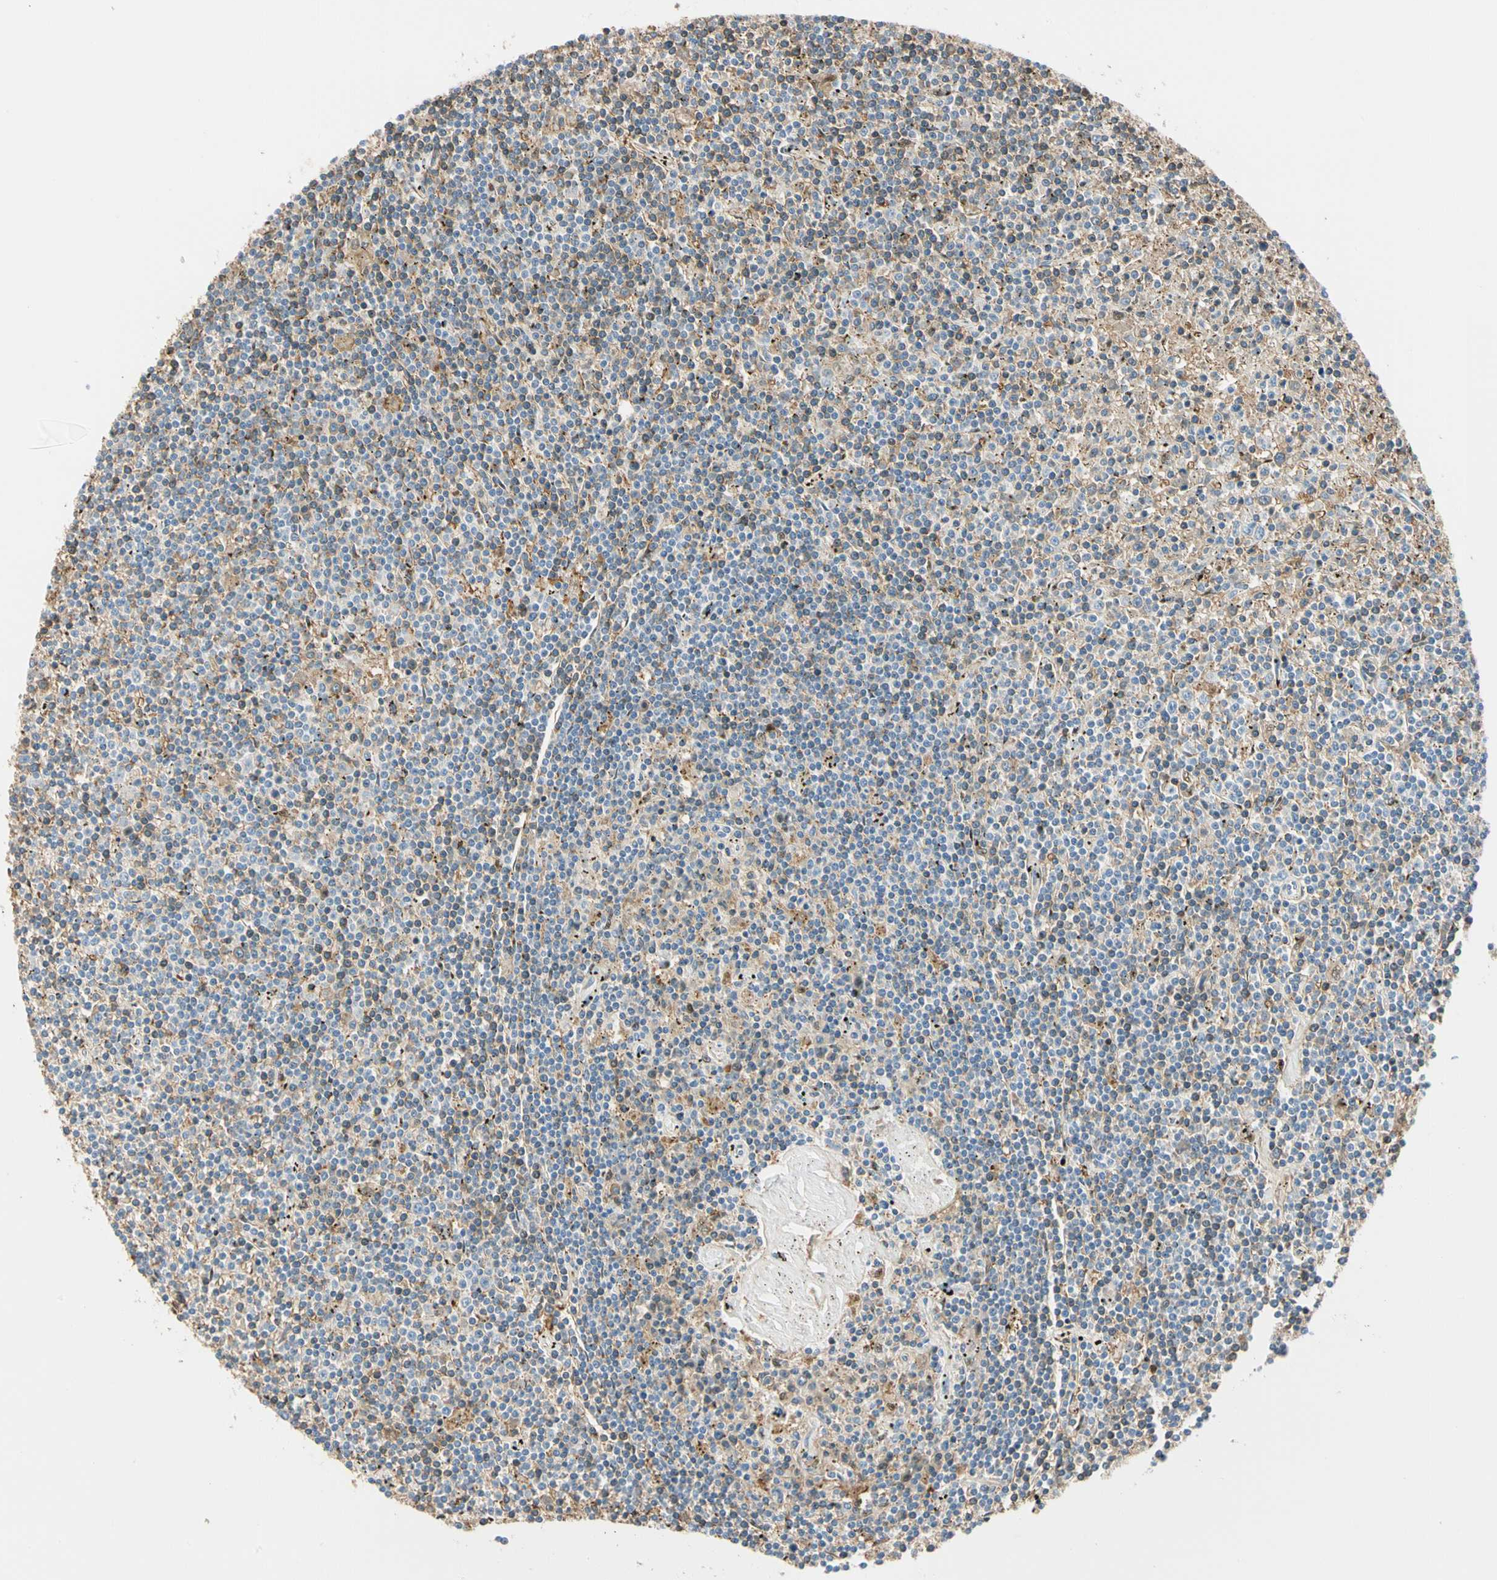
{"staining": {"intensity": "moderate", "quantity": "25%-75%", "location": "cytoplasmic/membranous"}, "tissue": "lymphoma", "cell_type": "Tumor cells", "image_type": "cancer", "snomed": [{"axis": "morphology", "description": "Malignant lymphoma, non-Hodgkin's type, Low grade"}, {"axis": "topography", "description": "Spleen"}], "caption": "Malignant lymphoma, non-Hodgkin's type (low-grade) tissue shows moderate cytoplasmic/membranous expression in approximately 25%-75% of tumor cells, visualized by immunohistochemistry. (Brightfield microscopy of DAB IHC at high magnification).", "gene": "LAMB3", "patient": {"sex": "male", "age": 76}}